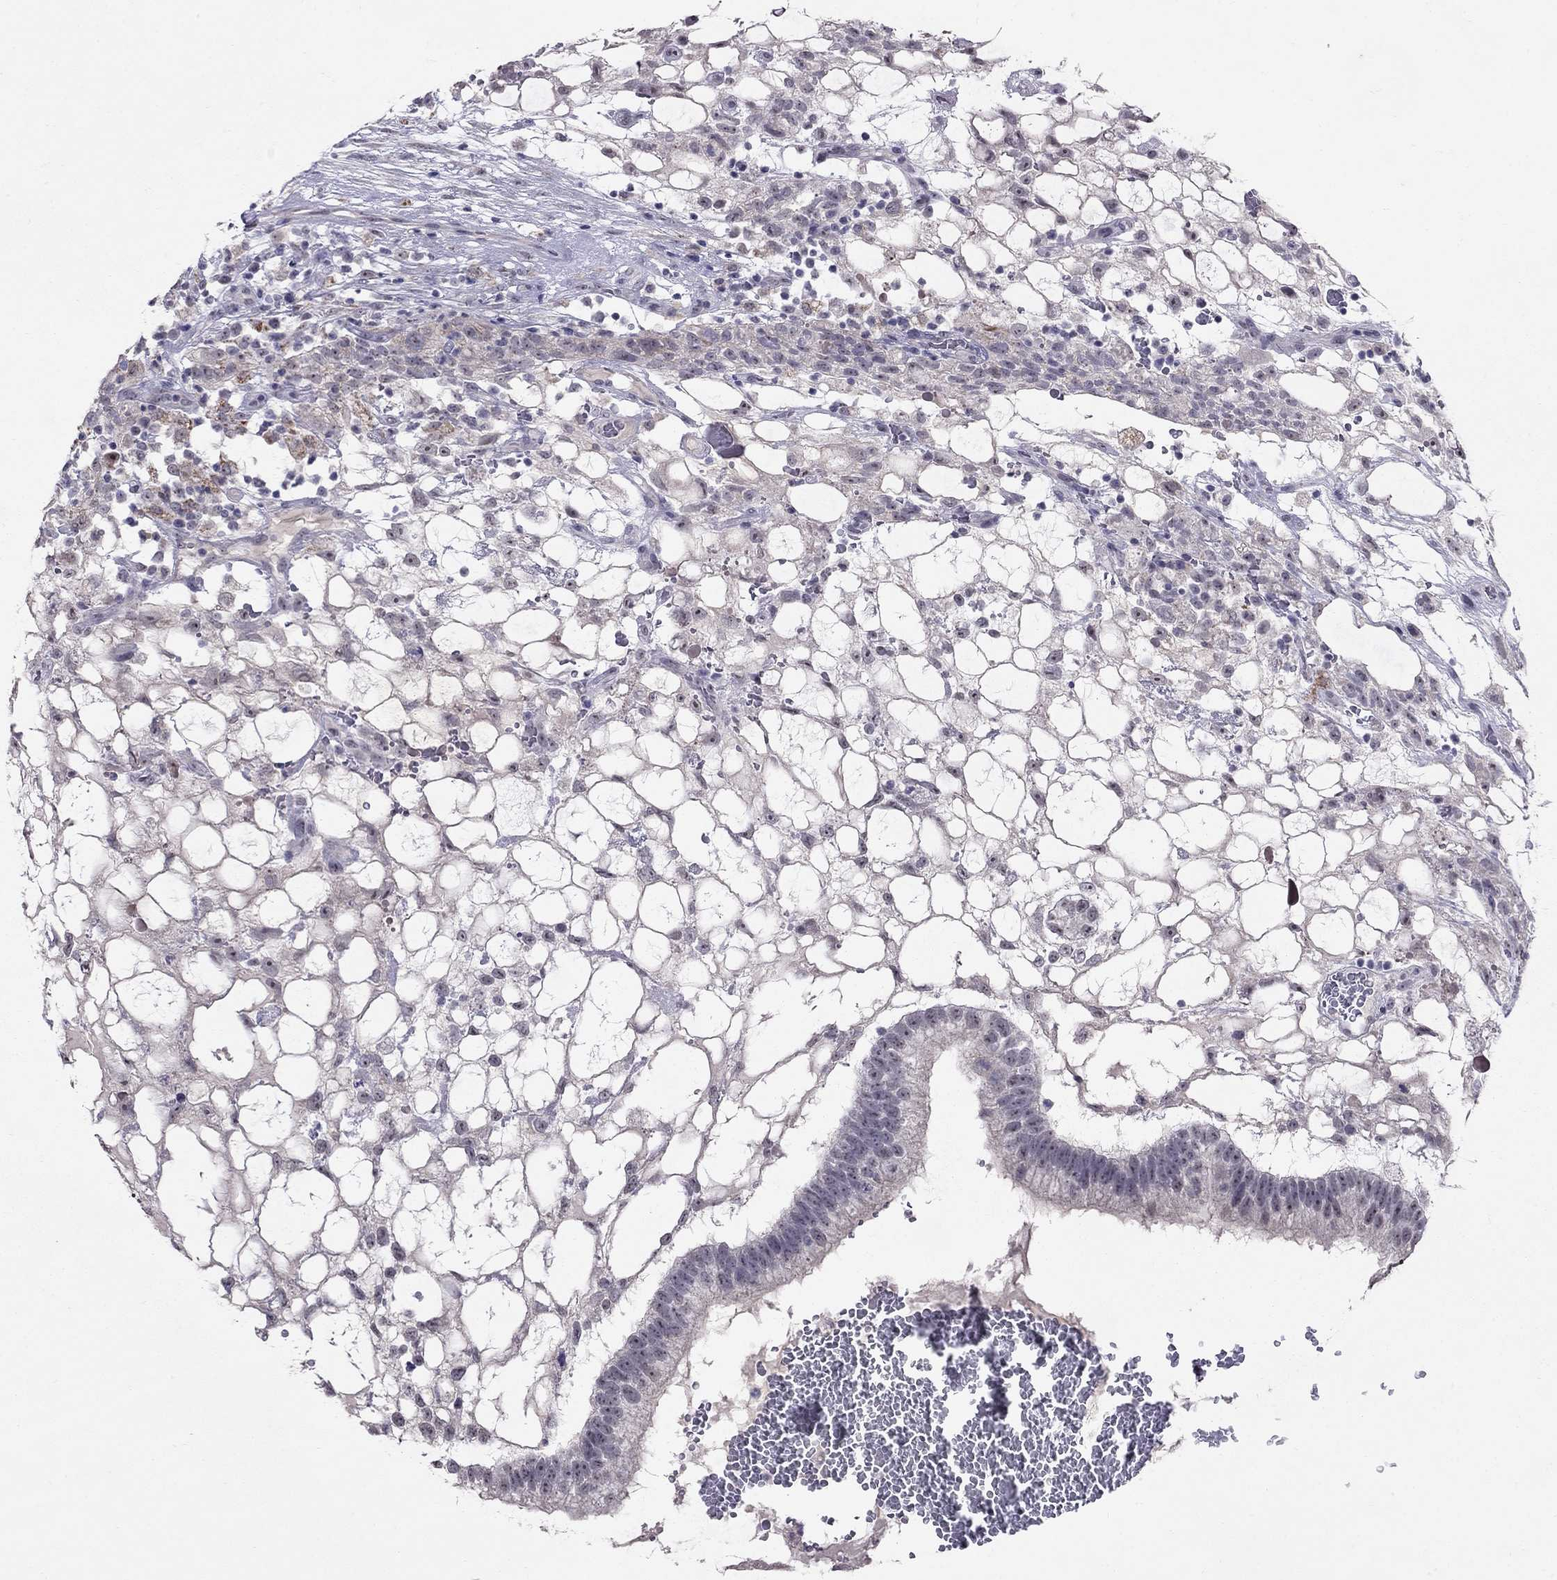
{"staining": {"intensity": "negative", "quantity": "none", "location": "none"}, "tissue": "testis cancer", "cell_type": "Tumor cells", "image_type": "cancer", "snomed": [{"axis": "morphology", "description": "Normal tissue, NOS"}, {"axis": "morphology", "description": "Carcinoma, Embryonal, NOS"}, {"axis": "topography", "description": "Testis"}, {"axis": "topography", "description": "Epididymis"}], "caption": "IHC micrograph of neoplastic tissue: human embryonal carcinoma (testis) stained with DAB reveals no significant protein positivity in tumor cells.", "gene": "MYO3B", "patient": {"sex": "male", "age": 32}}